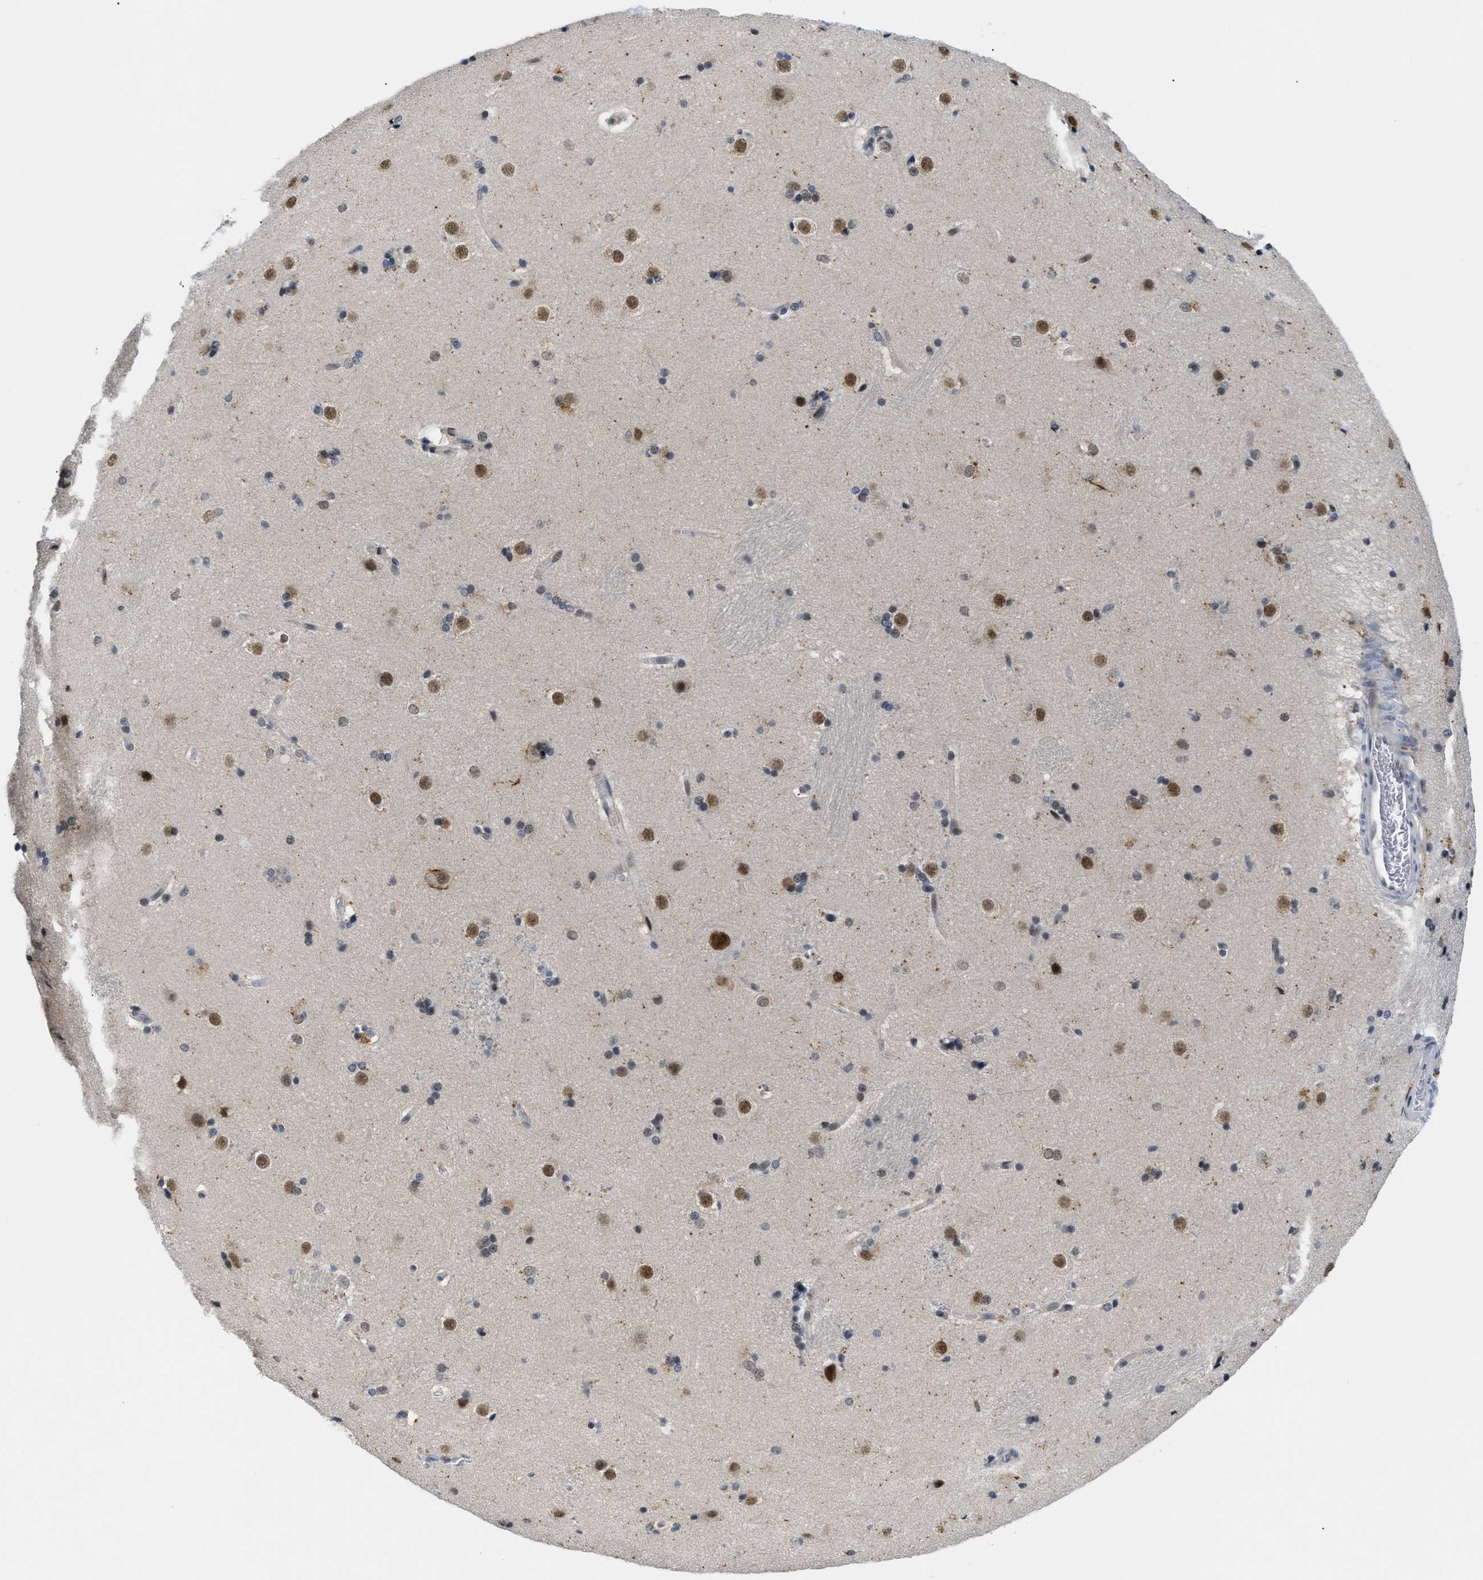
{"staining": {"intensity": "moderate", "quantity": "25%-75%", "location": "nuclear"}, "tissue": "caudate", "cell_type": "Glial cells", "image_type": "normal", "snomed": [{"axis": "morphology", "description": "Normal tissue, NOS"}, {"axis": "topography", "description": "Lateral ventricle wall"}], "caption": "Protein analysis of benign caudate exhibits moderate nuclear expression in about 25%-75% of glial cells. The protein of interest is stained brown, and the nuclei are stained in blue (DAB (3,3'-diaminobenzidine) IHC with brightfield microscopy, high magnification).", "gene": "SLC29A2", "patient": {"sex": "female", "age": 19}}